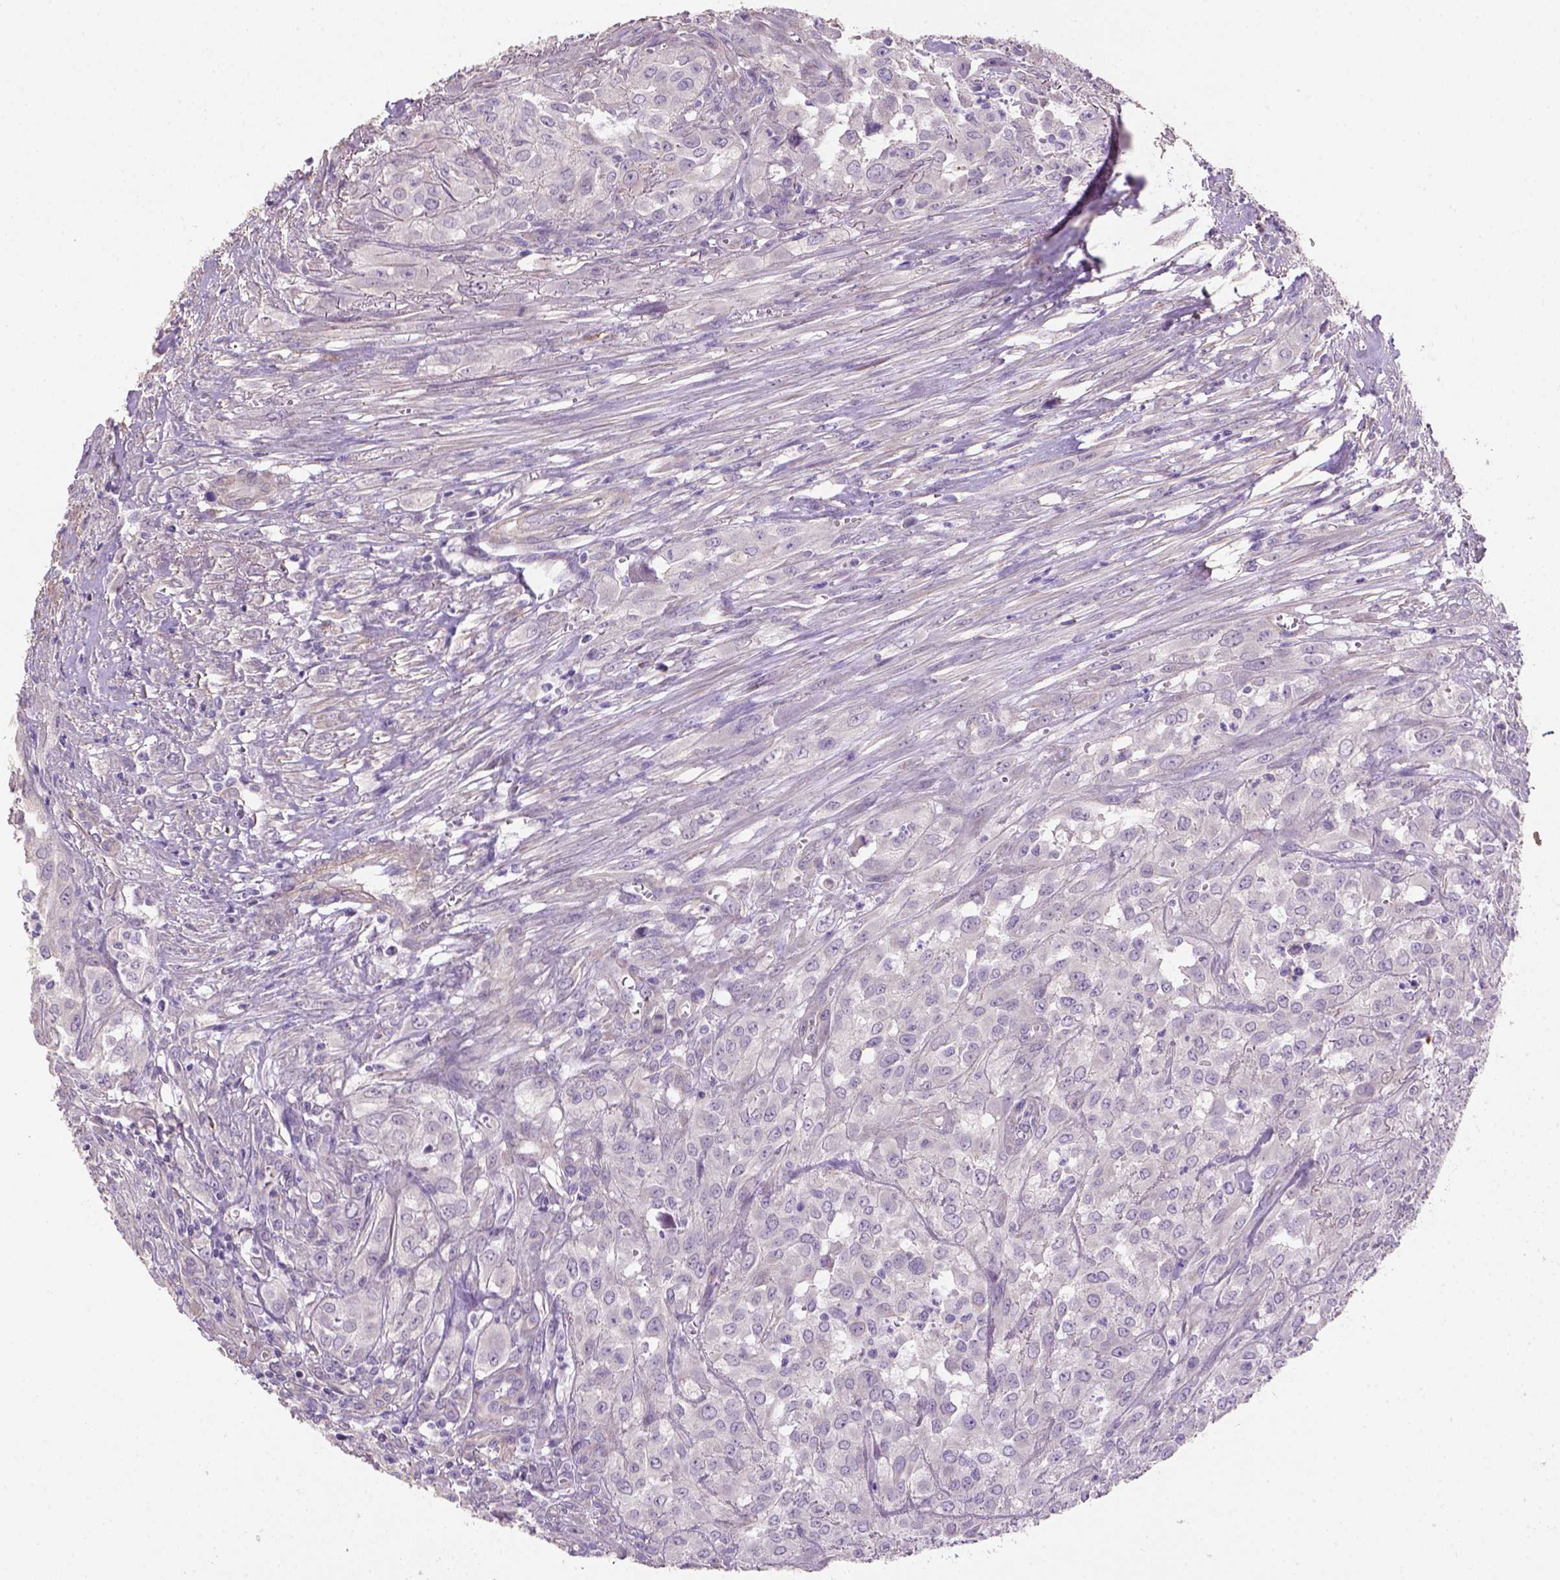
{"staining": {"intensity": "negative", "quantity": "none", "location": "none"}, "tissue": "urothelial cancer", "cell_type": "Tumor cells", "image_type": "cancer", "snomed": [{"axis": "morphology", "description": "Urothelial carcinoma, High grade"}, {"axis": "topography", "description": "Urinary bladder"}], "caption": "High power microscopy image of an IHC micrograph of urothelial cancer, revealing no significant staining in tumor cells.", "gene": "HTRA1", "patient": {"sex": "male", "age": 67}}